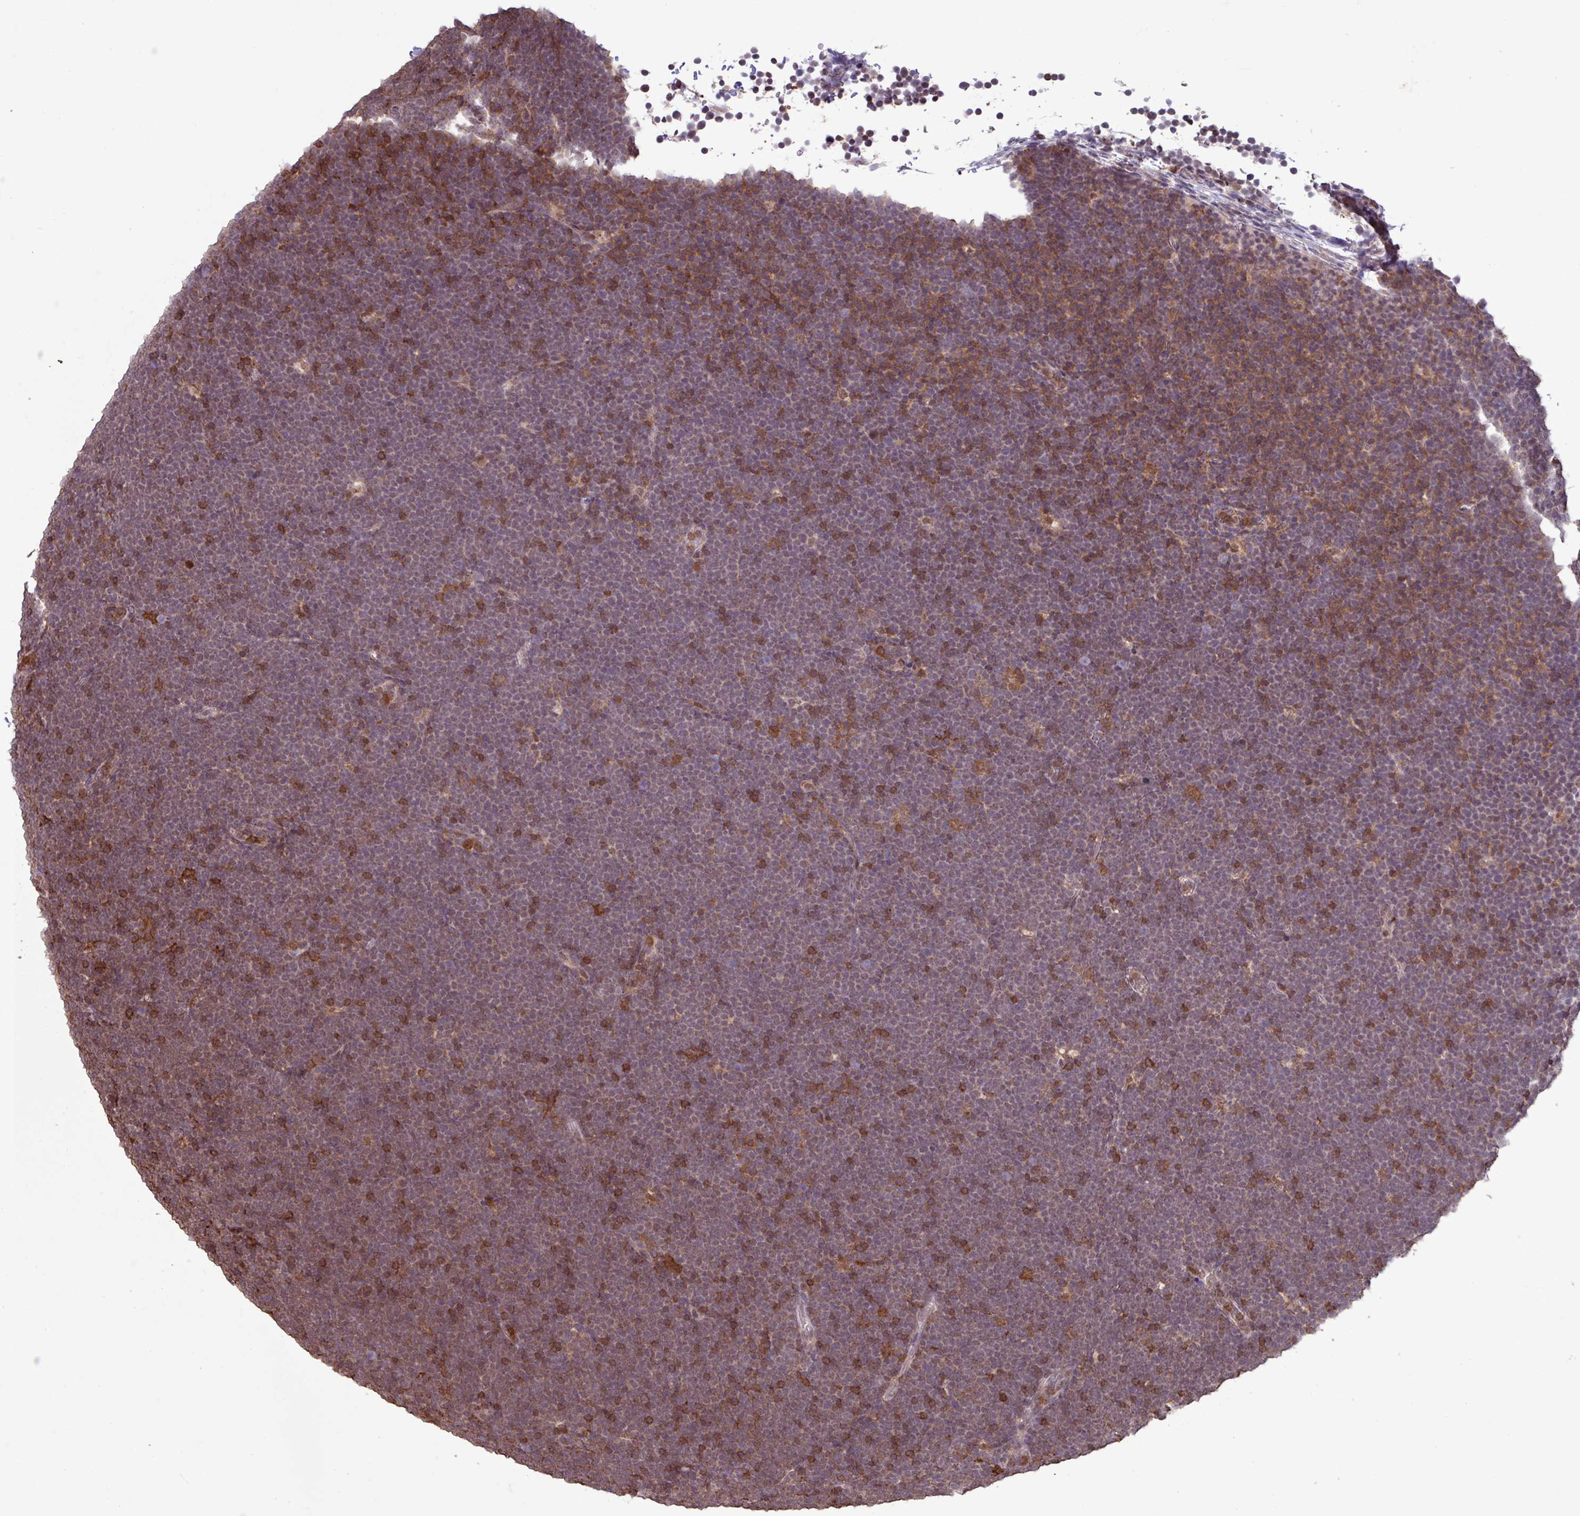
{"staining": {"intensity": "negative", "quantity": "none", "location": "none"}, "tissue": "lymphoma", "cell_type": "Tumor cells", "image_type": "cancer", "snomed": [{"axis": "morphology", "description": "Malignant lymphoma, non-Hodgkin's type, High grade"}, {"axis": "topography", "description": "Lymph node"}], "caption": "A high-resolution image shows immunohistochemistry (IHC) staining of lymphoma, which shows no significant staining in tumor cells.", "gene": "GON7", "patient": {"sex": "male", "age": 13}}